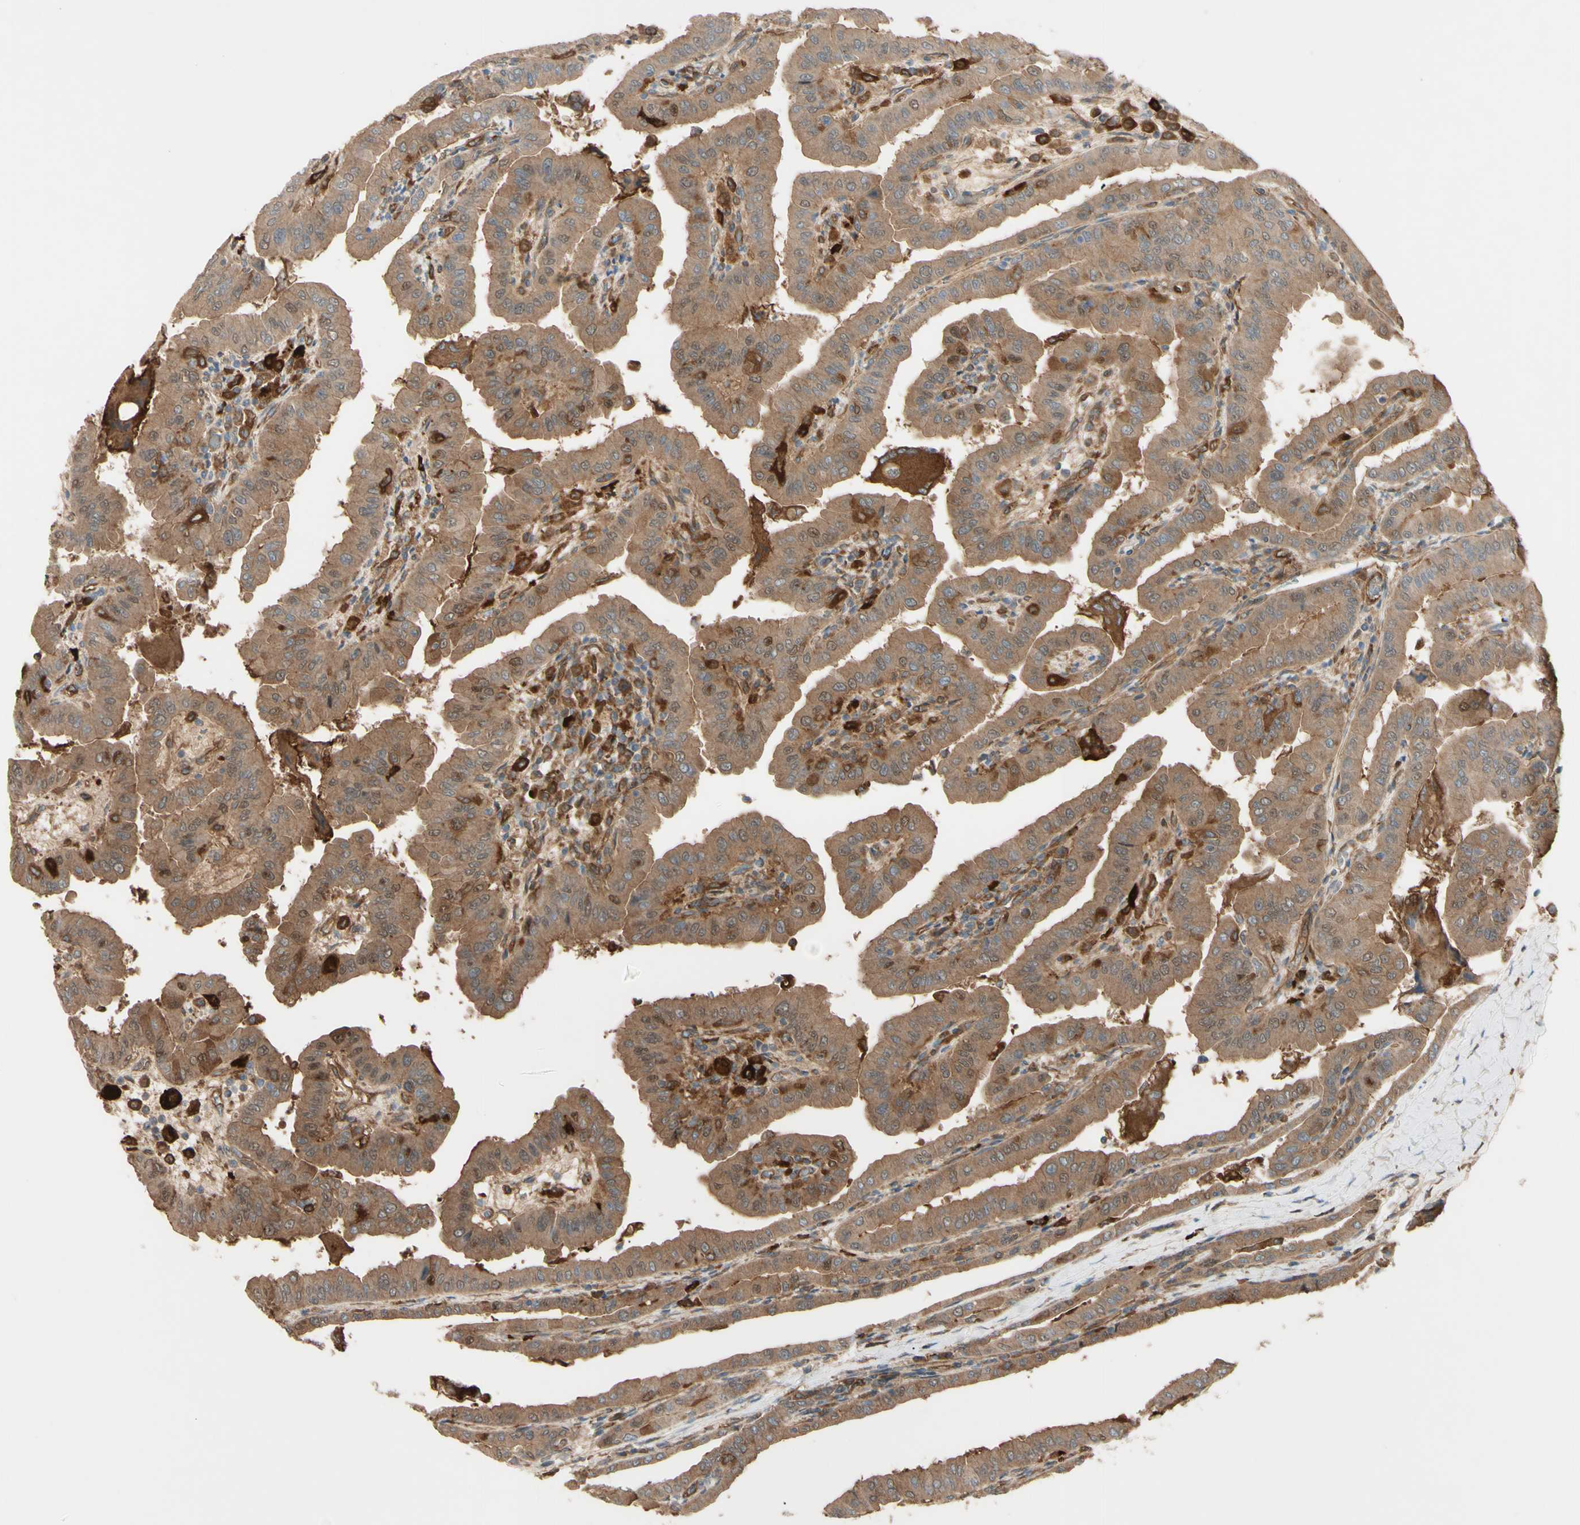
{"staining": {"intensity": "moderate", "quantity": ">75%", "location": "cytoplasmic/membranous"}, "tissue": "thyroid cancer", "cell_type": "Tumor cells", "image_type": "cancer", "snomed": [{"axis": "morphology", "description": "Papillary adenocarcinoma, NOS"}, {"axis": "topography", "description": "Thyroid gland"}], "caption": "Tumor cells reveal medium levels of moderate cytoplasmic/membranous expression in about >75% of cells in human papillary adenocarcinoma (thyroid).", "gene": "PTPN12", "patient": {"sex": "male", "age": 33}}